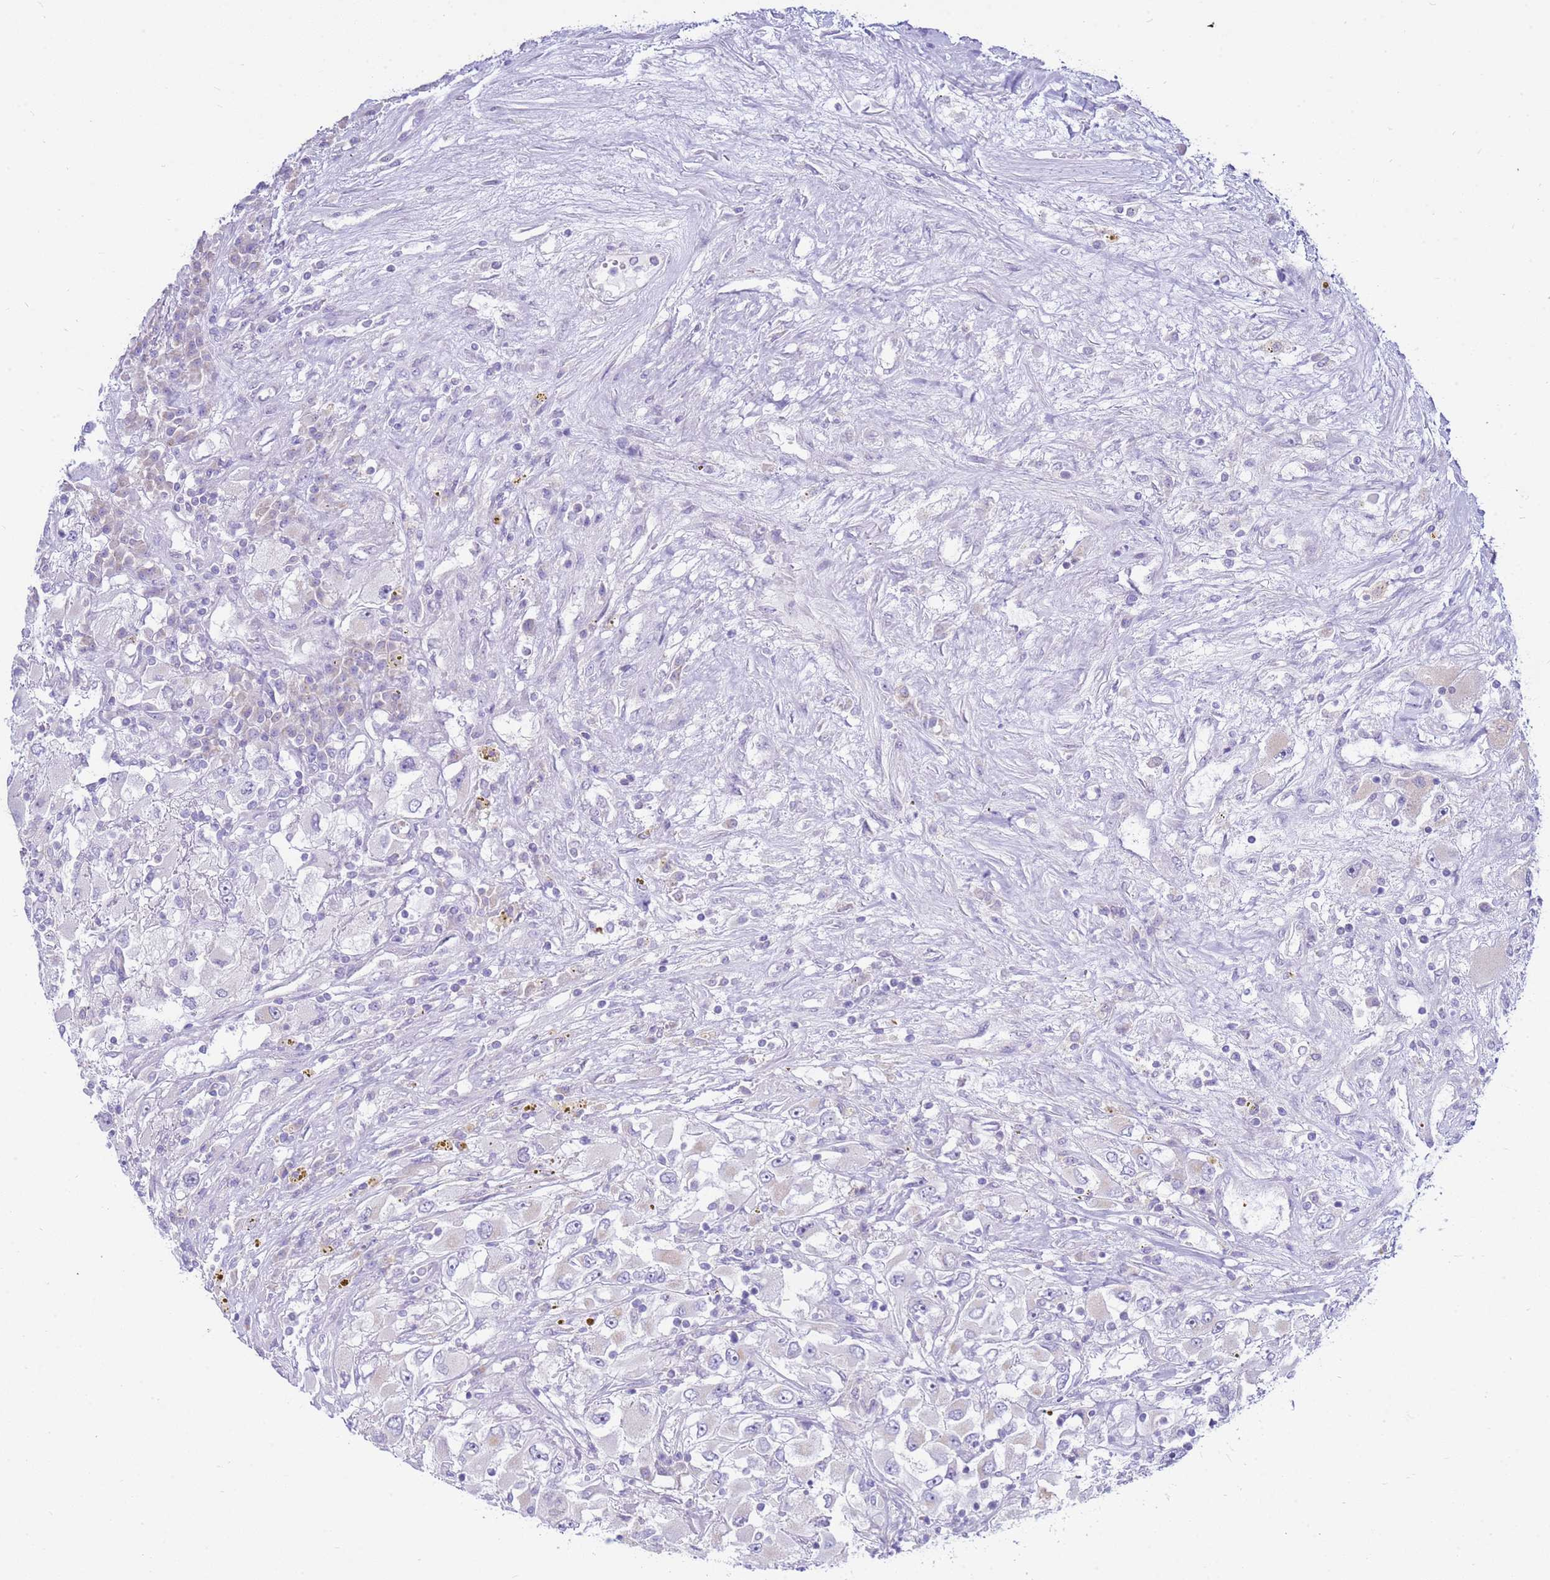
{"staining": {"intensity": "negative", "quantity": "none", "location": "none"}, "tissue": "renal cancer", "cell_type": "Tumor cells", "image_type": "cancer", "snomed": [{"axis": "morphology", "description": "Adenocarcinoma, NOS"}, {"axis": "topography", "description": "Kidney"}], "caption": "IHC image of human renal cancer stained for a protein (brown), which reveals no expression in tumor cells.", "gene": "IGF1R", "patient": {"sex": "female", "age": 52}}